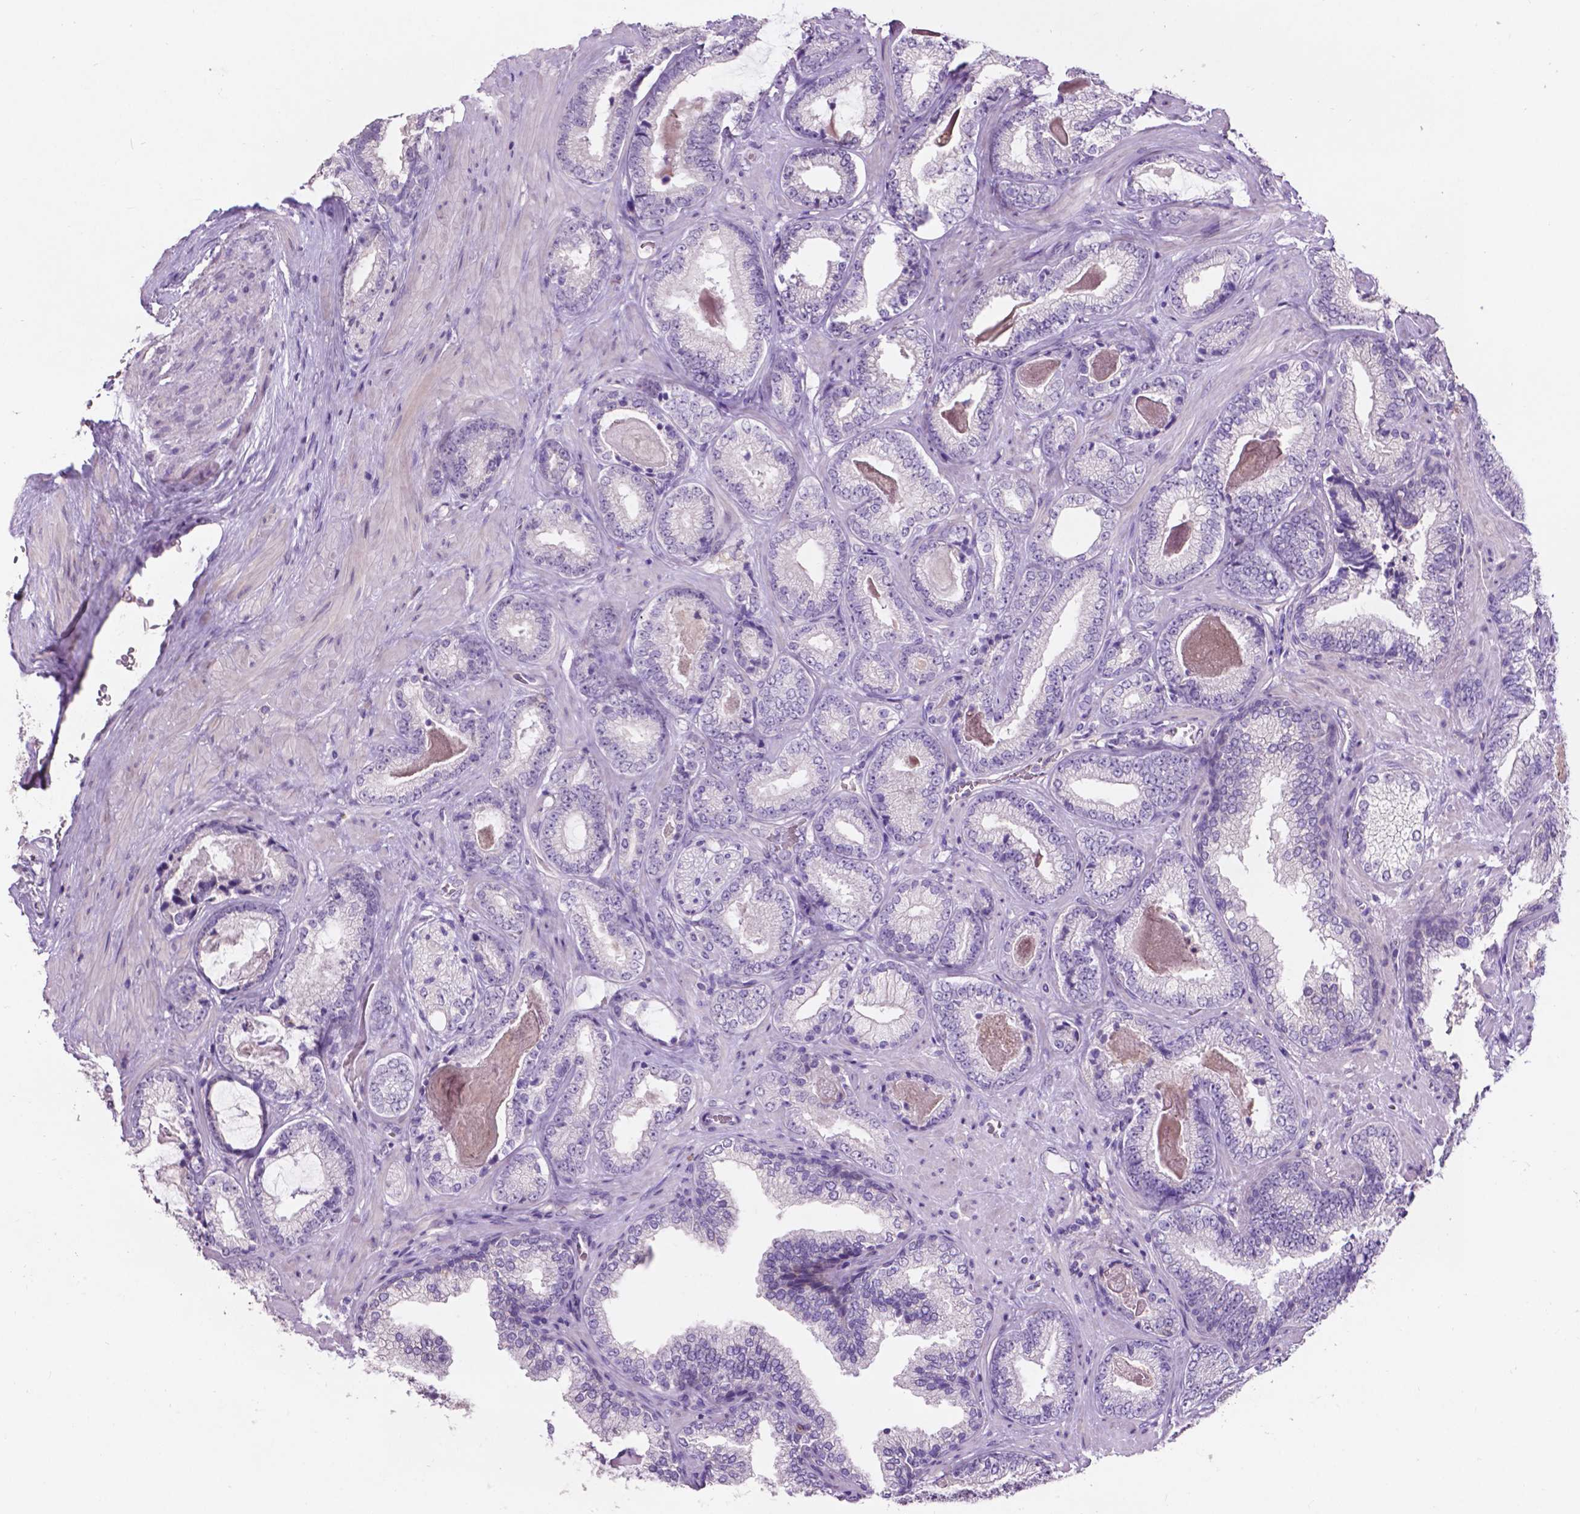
{"staining": {"intensity": "negative", "quantity": "none", "location": "none"}, "tissue": "prostate cancer", "cell_type": "Tumor cells", "image_type": "cancer", "snomed": [{"axis": "morphology", "description": "Adenocarcinoma, Low grade"}, {"axis": "topography", "description": "Prostate"}], "caption": "Human prostate adenocarcinoma (low-grade) stained for a protein using IHC displays no positivity in tumor cells.", "gene": "PLSCR1", "patient": {"sex": "male", "age": 61}}